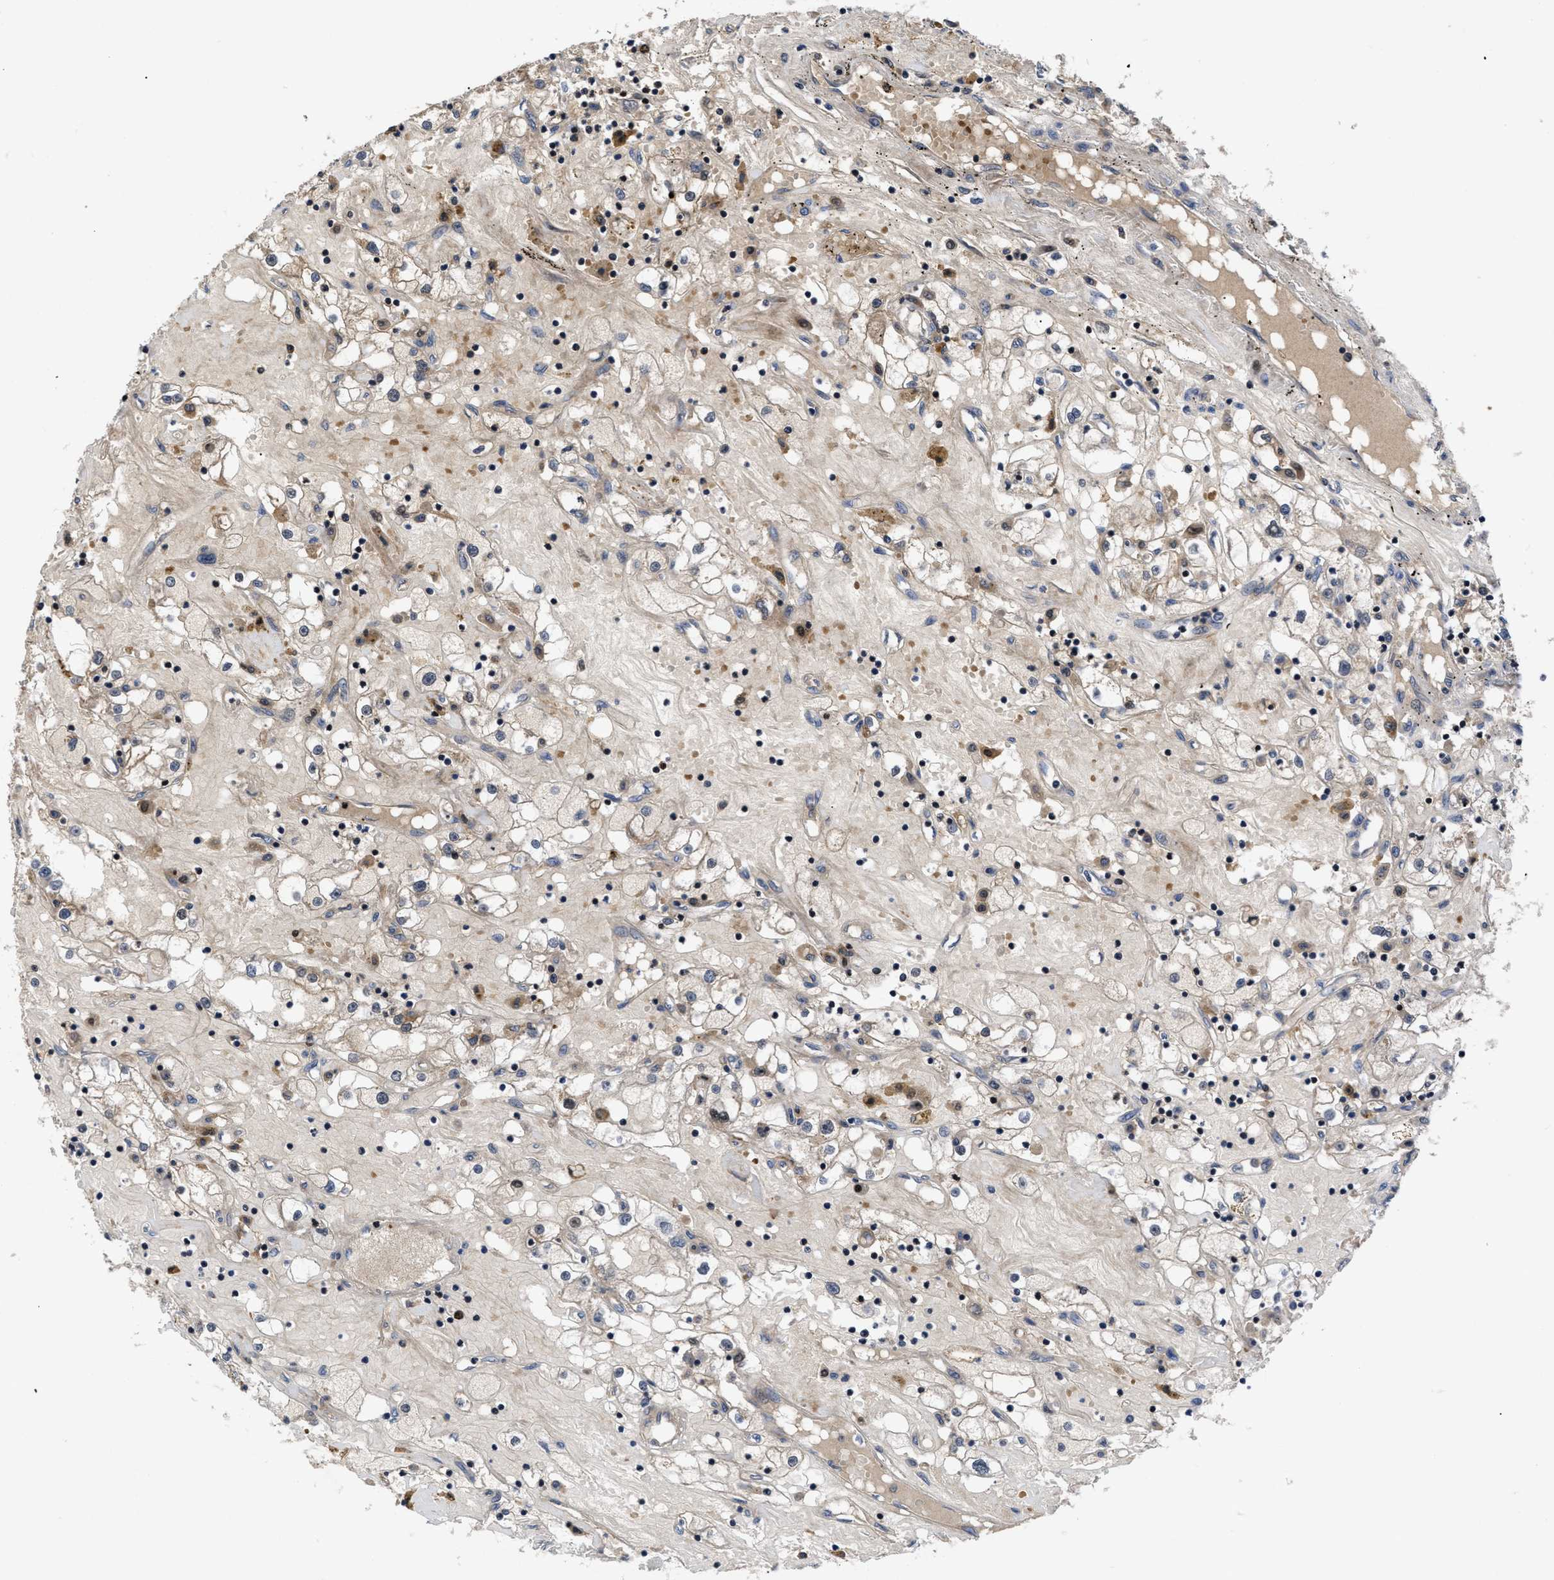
{"staining": {"intensity": "weak", "quantity": "<25%", "location": "cytoplasmic/membranous"}, "tissue": "renal cancer", "cell_type": "Tumor cells", "image_type": "cancer", "snomed": [{"axis": "morphology", "description": "Adenocarcinoma, NOS"}, {"axis": "topography", "description": "Kidney"}], "caption": "Renal cancer (adenocarcinoma) was stained to show a protein in brown. There is no significant staining in tumor cells. Brightfield microscopy of immunohistochemistry stained with DAB (brown) and hematoxylin (blue), captured at high magnification.", "gene": "FAM200A", "patient": {"sex": "male", "age": 56}}